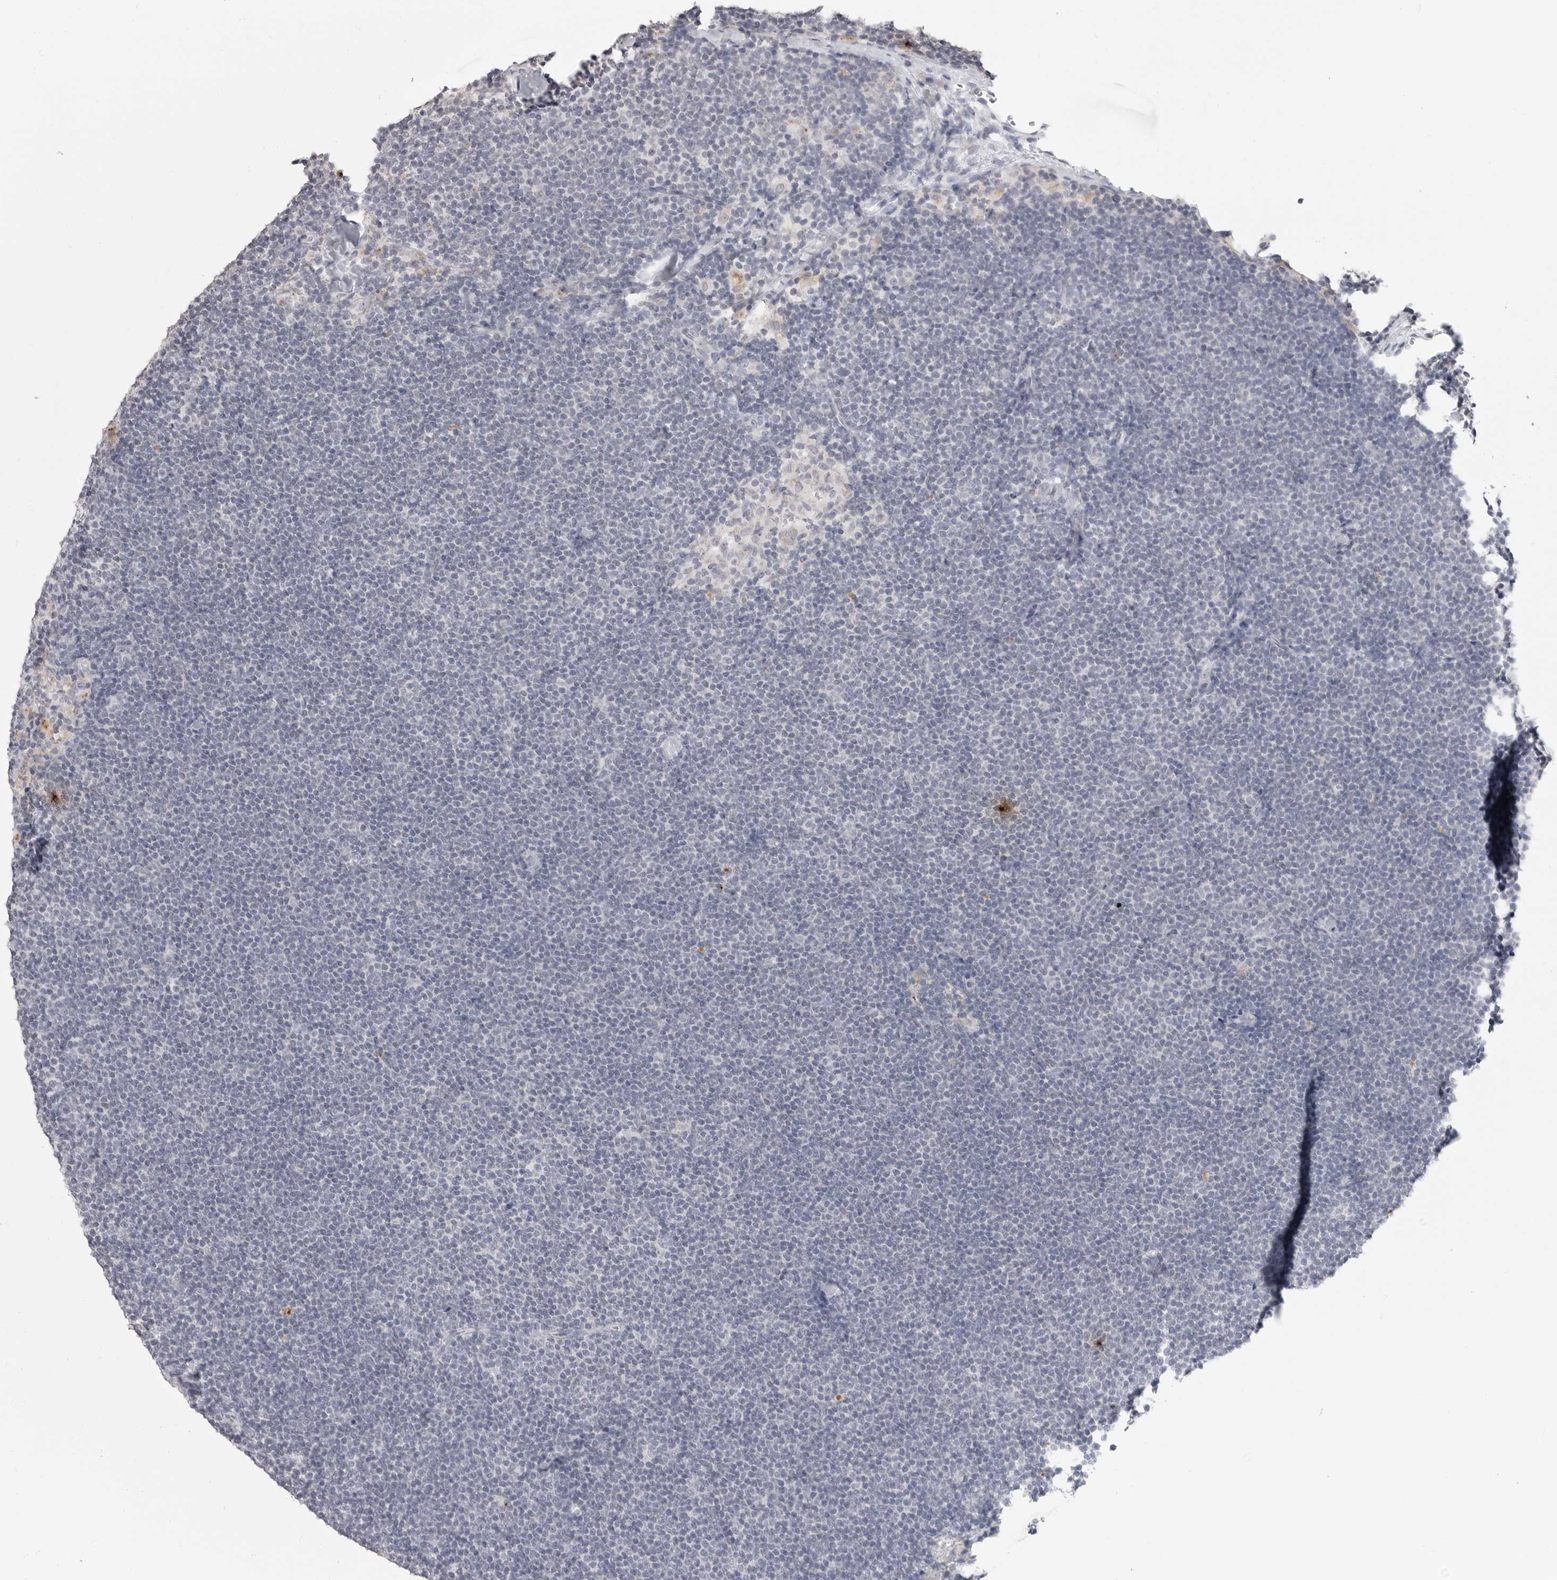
{"staining": {"intensity": "negative", "quantity": "none", "location": "none"}, "tissue": "lymphoma", "cell_type": "Tumor cells", "image_type": "cancer", "snomed": [{"axis": "morphology", "description": "Malignant lymphoma, non-Hodgkin's type, Low grade"}, {"axis": "topography", "description": "Lymph node"}], "caption": "Tumor cells show no significant protein positivity in malignant lymphoma, non-Hodgkin's type (low-grade). Brightfield microscopy of immunohistochemistry (IHC) stained with DAB (brown) and hematoxylin (blue), captured at high magnification.", "gene": "PRSS1", "patient": {"sex": "female", "age": 53}}